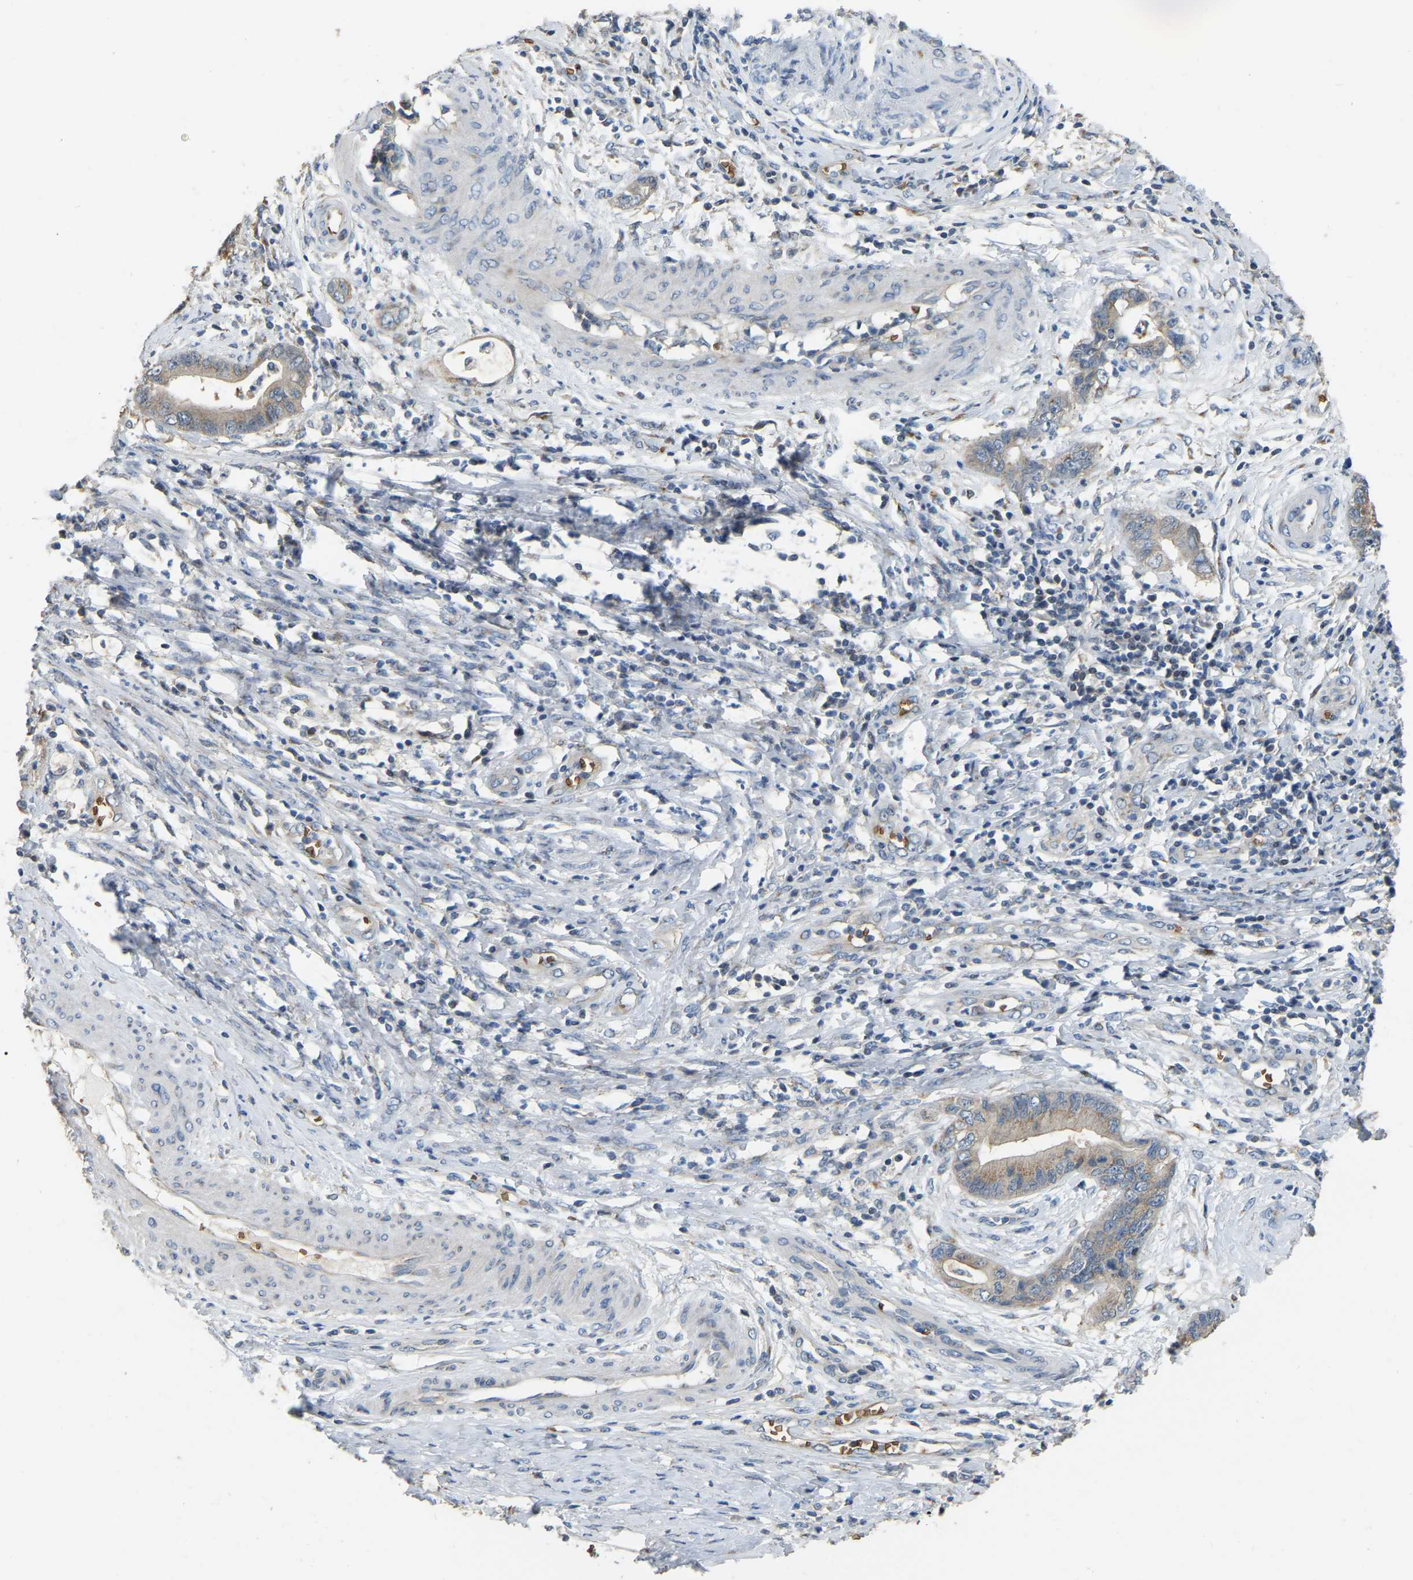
{"staining": {"intensity": "moderate", "quantity": ">75%", "location": "cytoplasmic/membranous"}, "tissue": "cervical cancer", "cell_type": "Tumor cells", "image_type": "cancer", "snomed": [{"axis": "morphology", "description": "Adenocarcinoma, NOS"}, {"axis": "topography", "description": "Cervix"}], "caption": "Immunohistochemistry histopathology image of human cervical cancer (adenocarcinoma) stained for a protein (brown), which reveals medium levels of moderate cytoplasmic/membranous staining in about >75% of tumor cells.", "gene": "CFAP298", "patient": {"sex": "female", "age": 44}}